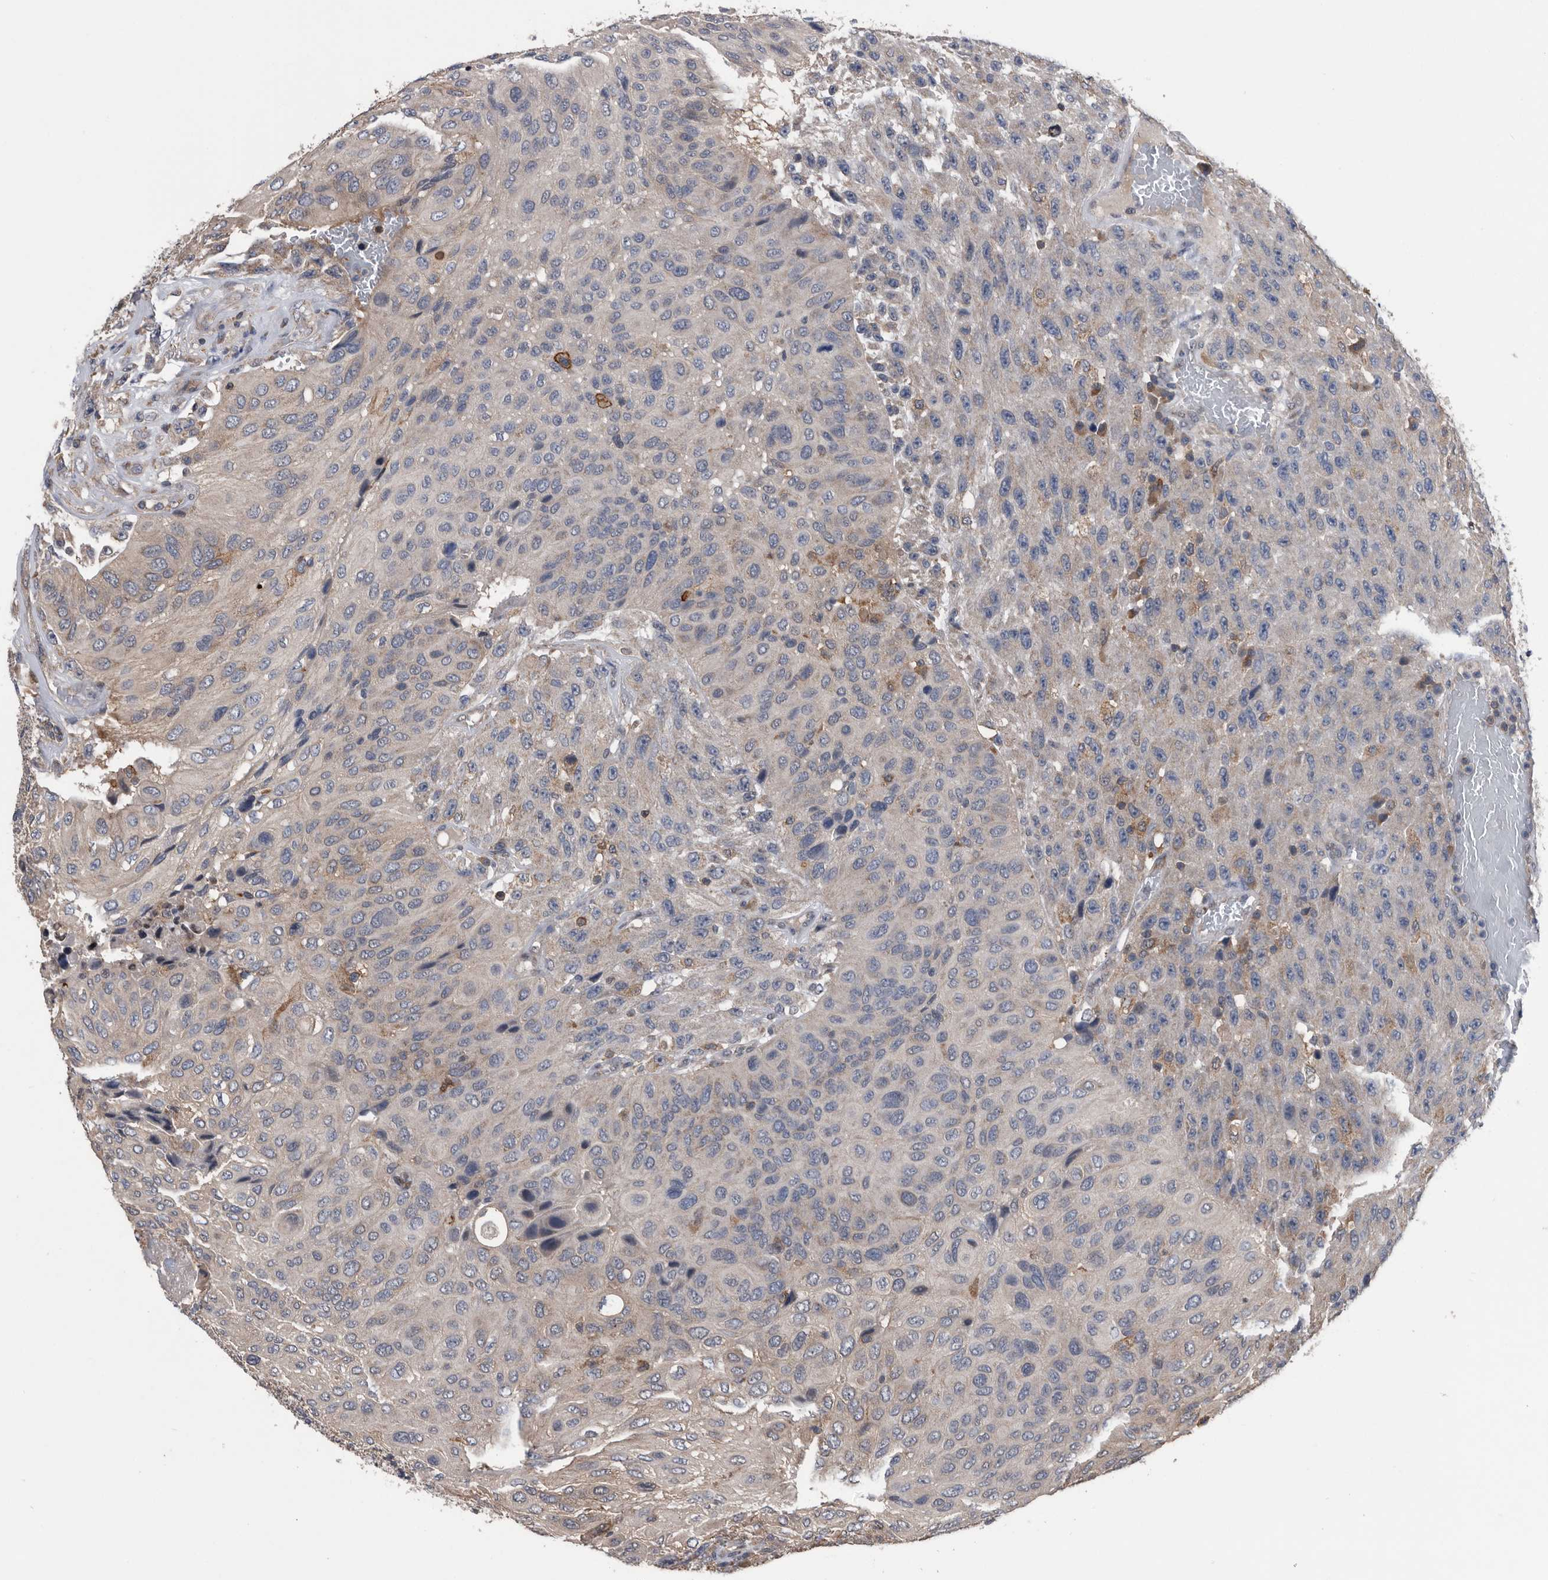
{"staining": {"intensity": "weak", "quantity": "<25%", "location": "cytoplasmic/membranous"}, "tissue": "urothelial cancer", "cell_type": "Tumor cells", "image_type": "cancer", "snomed": [{"axis": "morphology", "description": "Urothelial carcinoma, High grade"}, {"axis": "topography", "description": "Urinary bladder"}], "caption": "Immunohistochemistry (IHC) of human high-grade urothelial carcinoma reveals no staining in tumor cells.", "gene": "NRBP1", "patient": {"sex": "male", "age": 66}}